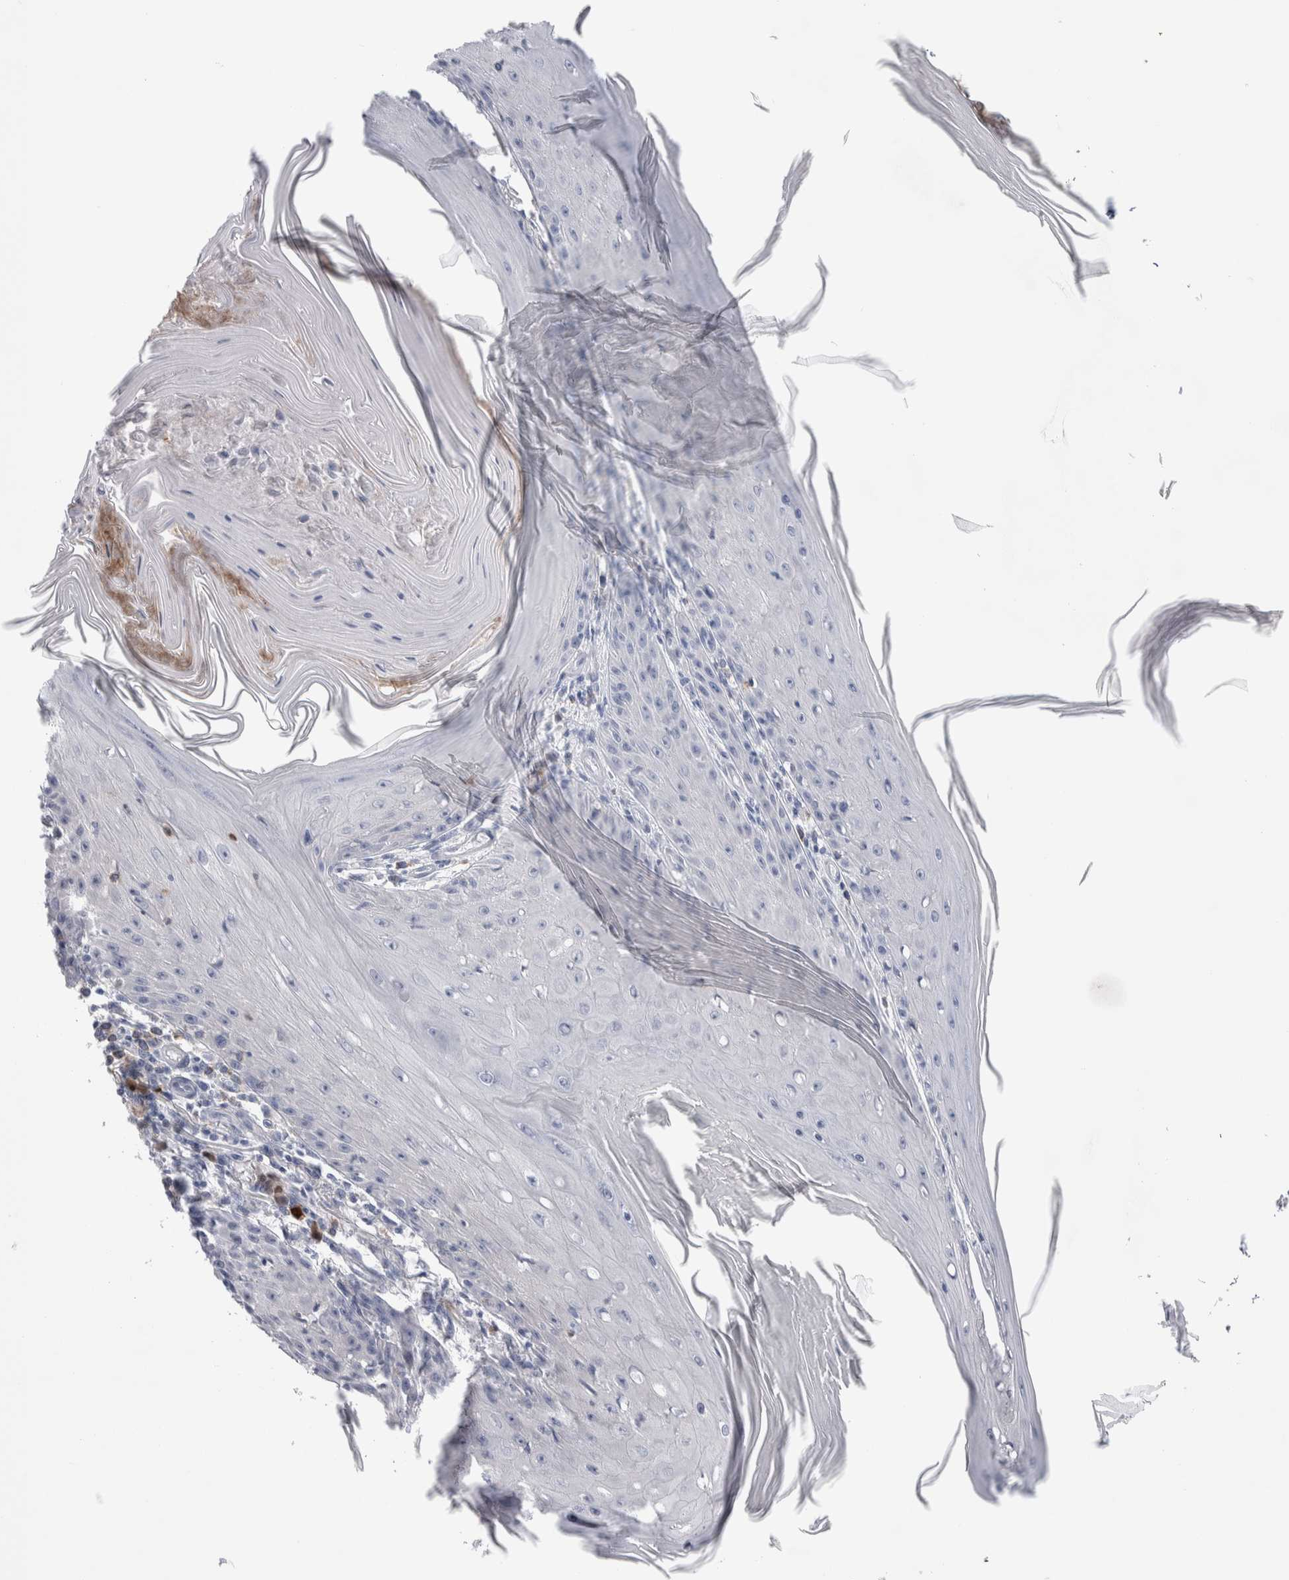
{"staining": {"intensity": "negative", "quantity": "none", "location": "none"}, "tissue": "skin cancer", "cell_type": "Tumor cells", "image_type": "cancer", "snomed": [{"axis": "morphology", "description": "Squamous cell carcinoma, NOS"}, {"axis": "topography", "description": "Skin"}], "caption": "Human skin squamous cell carcinoma stained for a protein using immunohistochemistry exhibits no positivity in tumor cells.", "gene": "LURAP1L", "patient": {"sex": "female", "age": 73}}